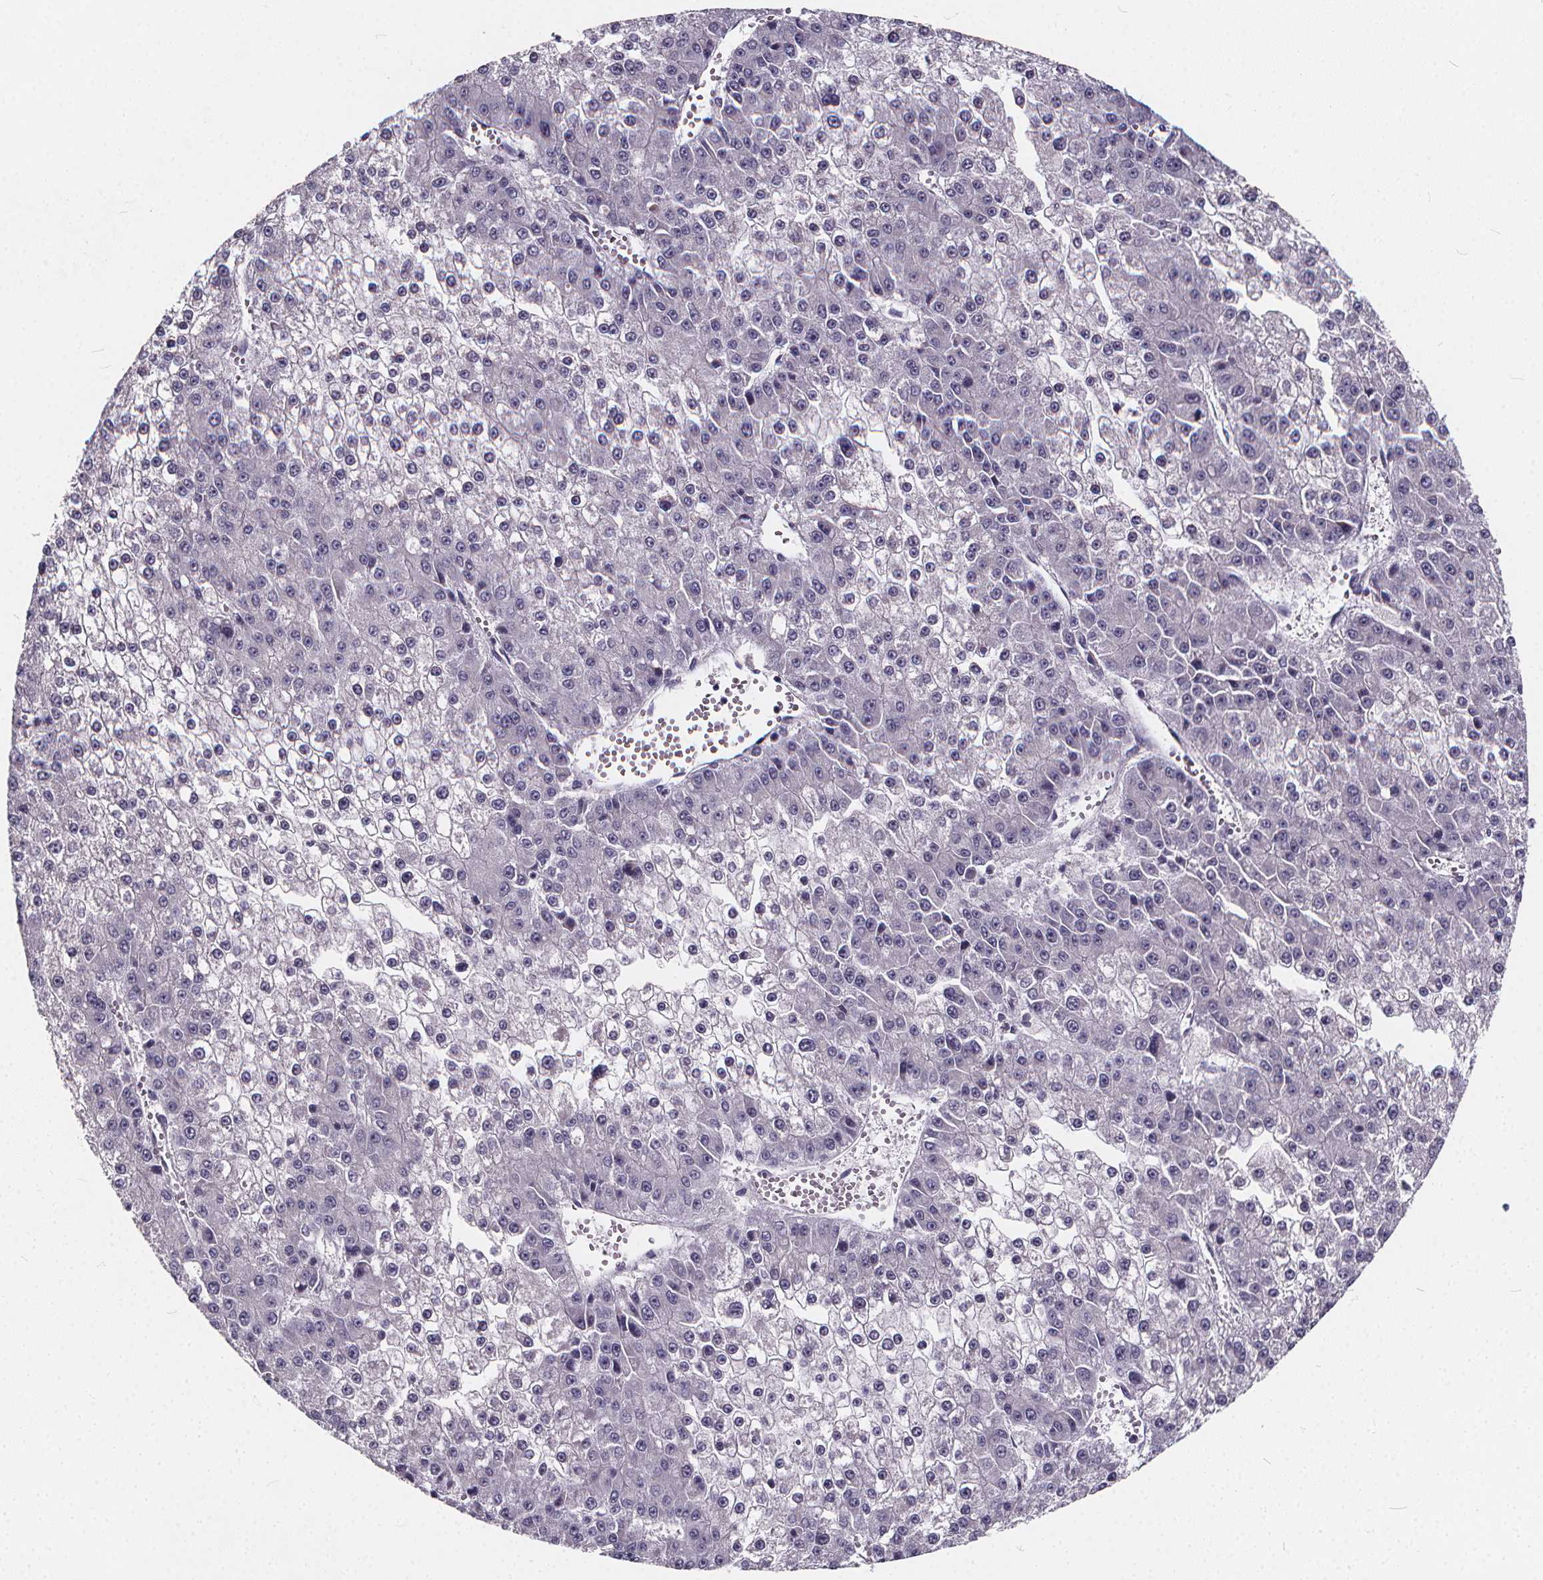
{"staining": {"intensity": "negative", "quantity": "none", "location": "none"}, "tissue": "liver cancer", "cell_type": "Tumor cells", "image_type": "cancer", "snomed": [{"axis": "morphology", "description": "Carcinoma, Hepatocellular, NOS"}, {"axis": "topography", "description": "Liver"}], "caption": "Hepatocellular carcinoma (liver) was stained to show a protein in brown. There is no significant expression in tumor cells.", "gene": "SPEF2", "patient": {"sex": "female", "age": 73}}